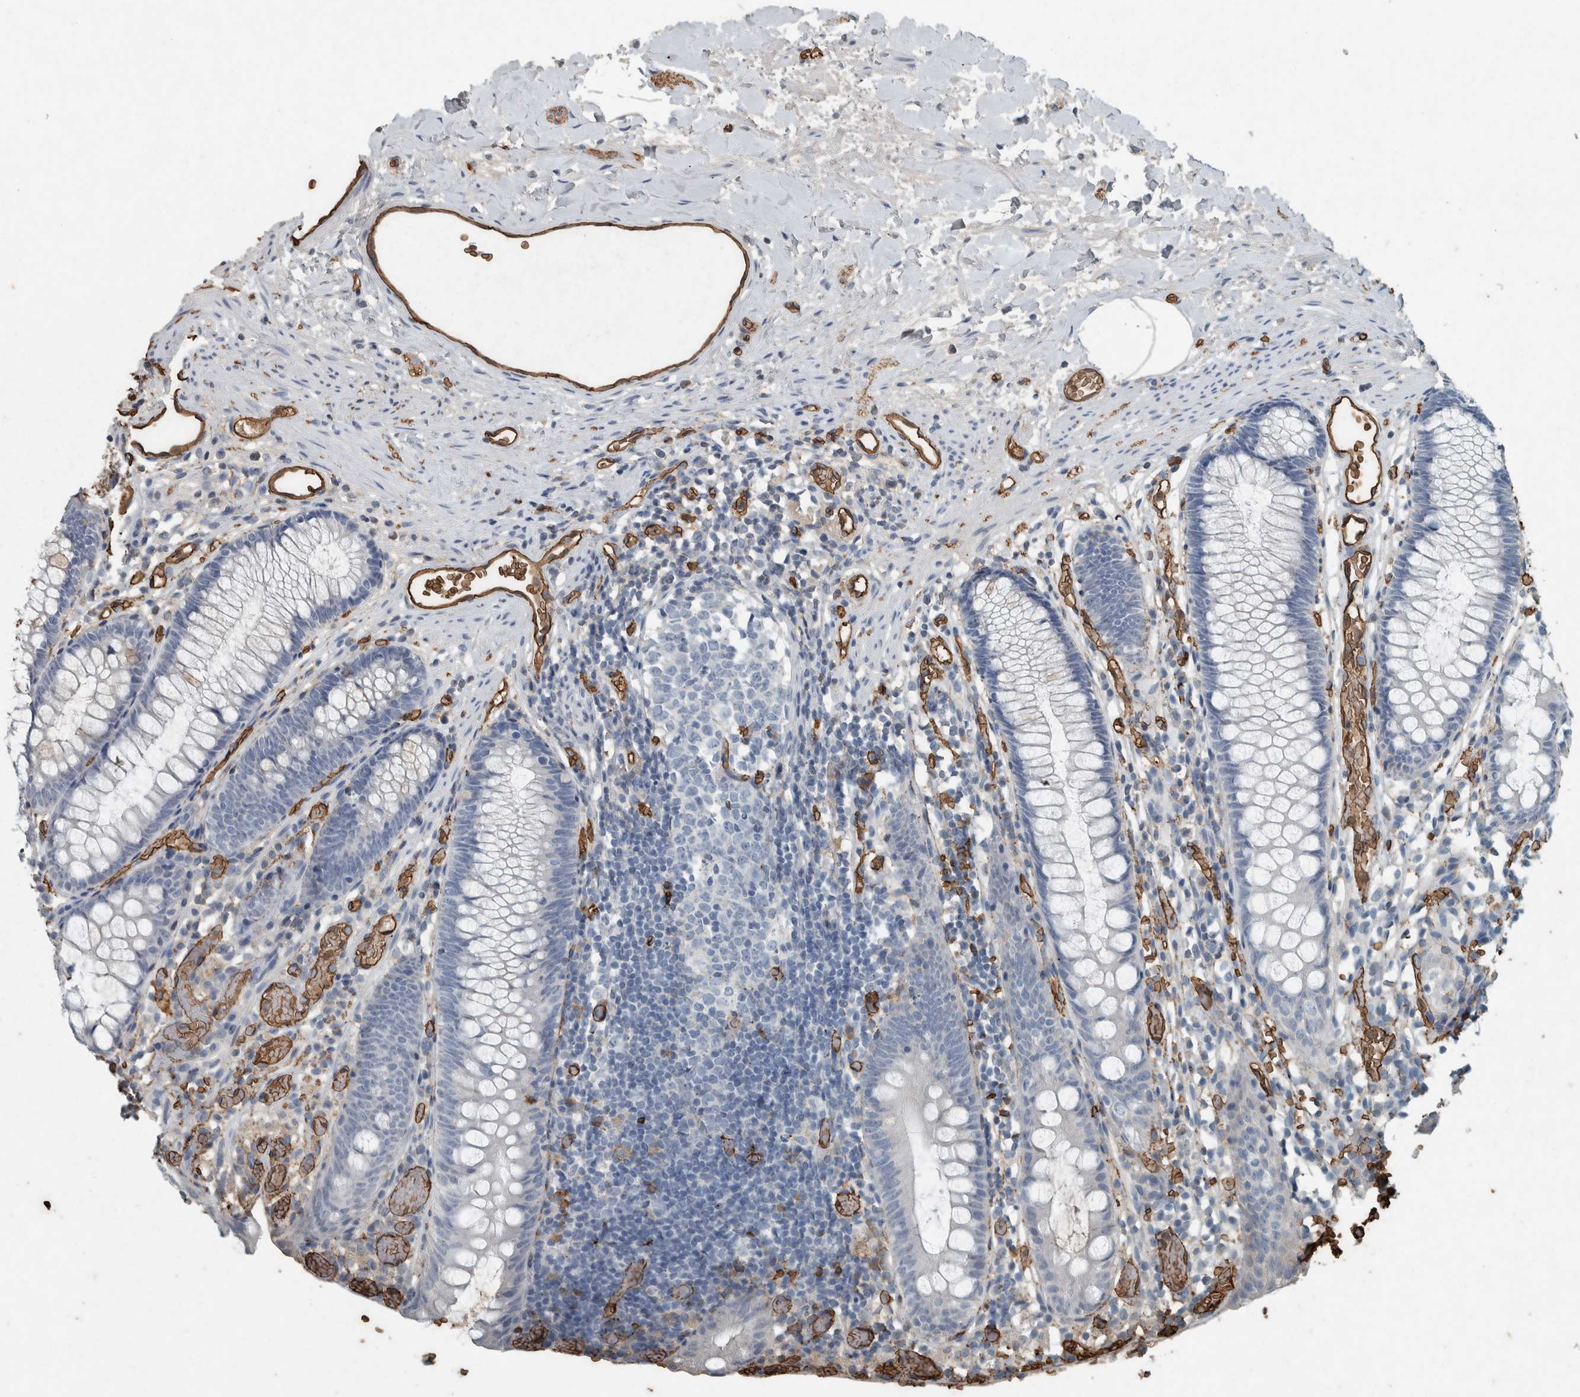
{"staining": {"intensity": "strong", "quantity": ">75%", "location": "cytoplasmic/membranous"}, "tissue": "colon", "cell_type": "Endothelial cells", "image_type": "normal", "snomed": [{"axis": "morphology", "description": "Normal tissue, NOS"}, {"axis": "topography", "description": "Colon"}], "caption": "IHC staining of benign colon, which displays high levels of strong cytoplasmic/membranous staining in approximately >75% of endothelial cells indicating strong cytoplasmic/membranous protein staining. The staining was performed using DAB (brown) for protein detection and nuclei were counterstained in hematoxylin (blue).", "gene": "LBP", "patient": {"sex": "male", "age": 14}}